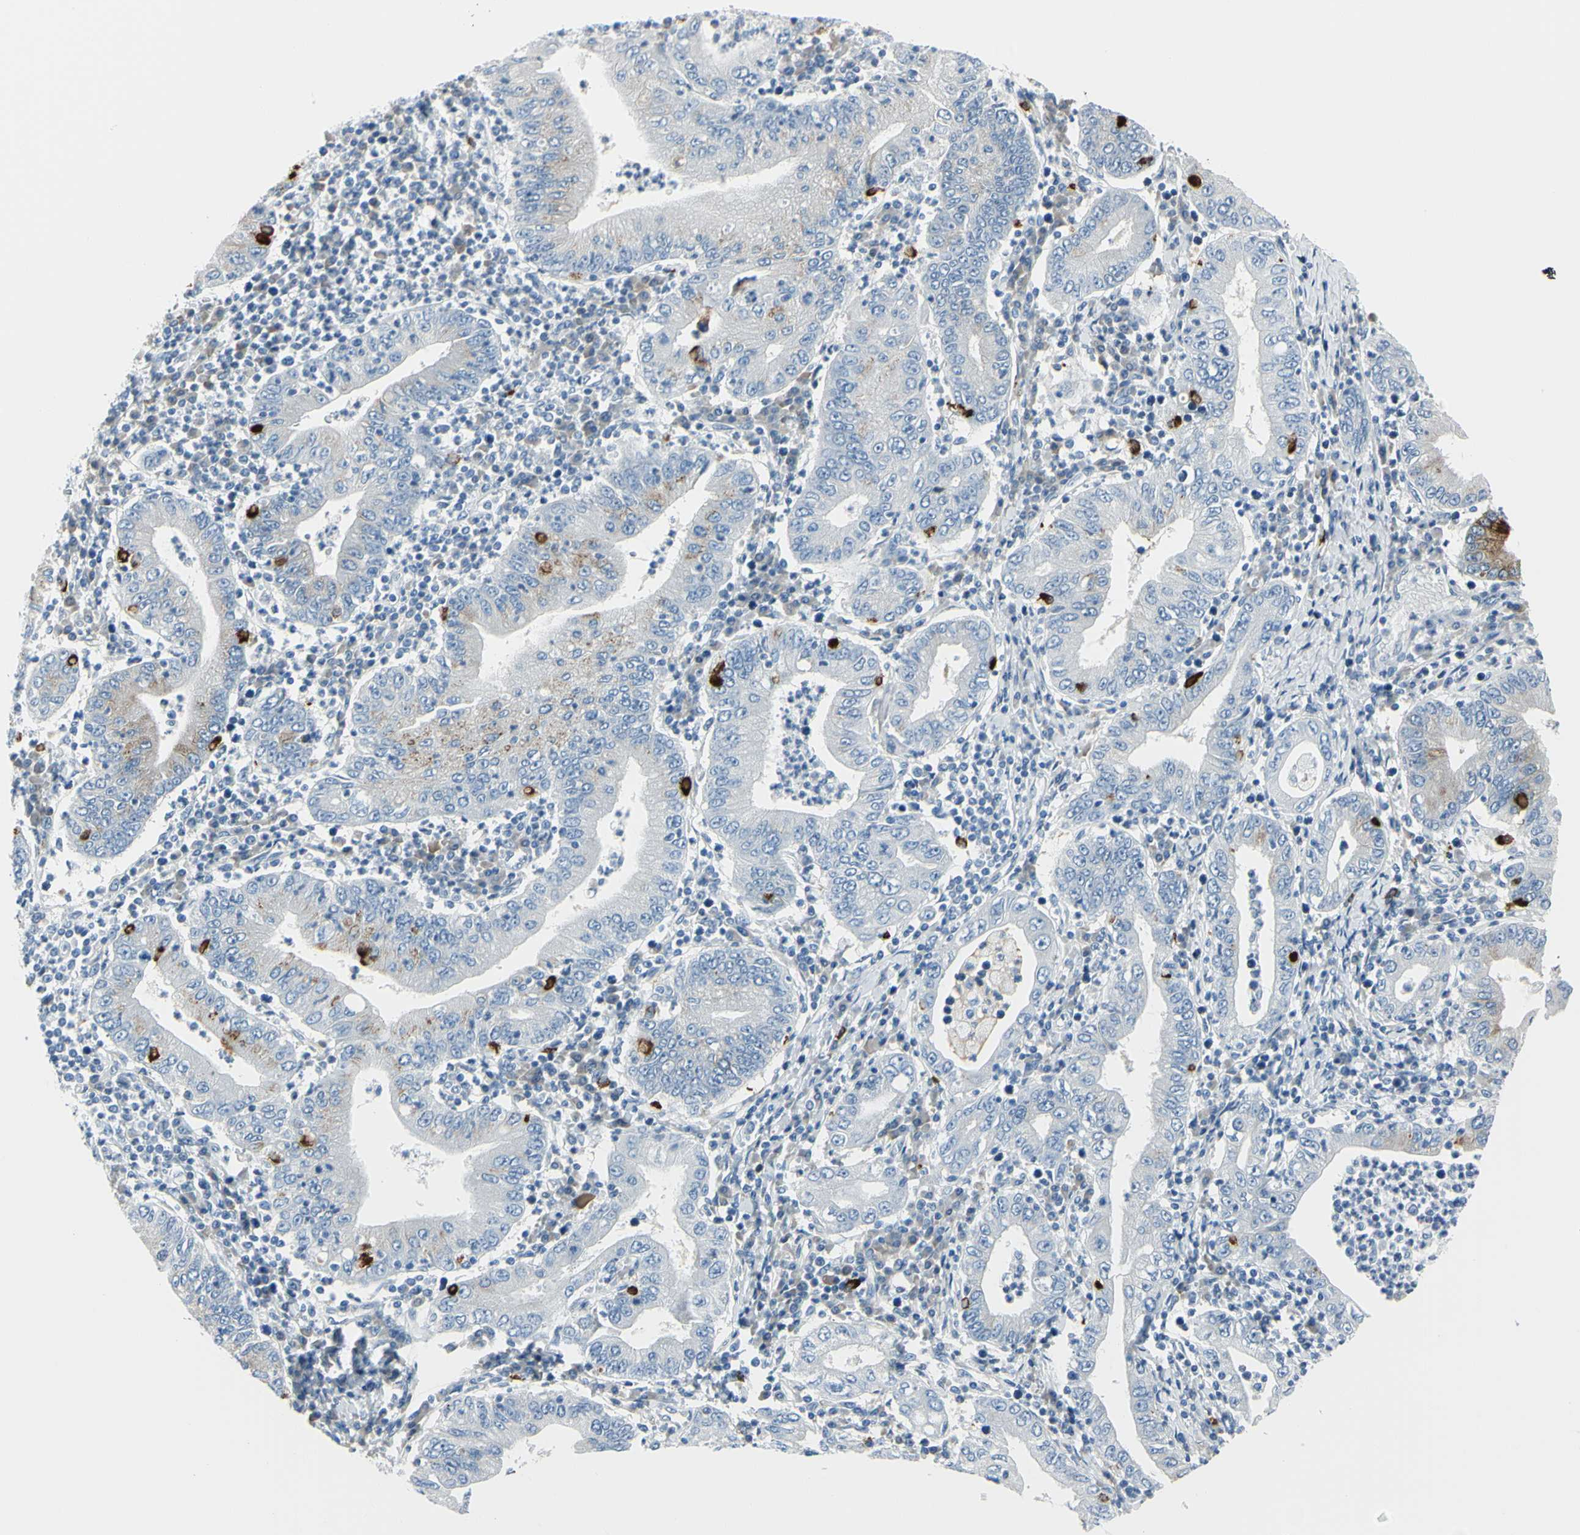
{"staining": {"intensity": "negative", "quantity": "none", "location": "none"}, "tissue": "stomach cancer", "cell_type": "Tumor cells", "image_type": "cancer", "snomed": [{"axis": "morphology", "description": "Normal tissue, NOS"}, {"axis": "morphology", "description": "Adenocarcinoma, NOS"}, {"axis": "topography", "description": "Esophagus"}, {"axis": "topography", "description": "Stomach, upper"}, {"axis": "topography", "description": "Peripheral nerve tissue"}], "caption": "Photomicrograph shows no protein expression in tumor cells of stomach adenocarcinoma tissue.", "gene": "DLG4", "patient": {"sex": "male", "age": 62}}